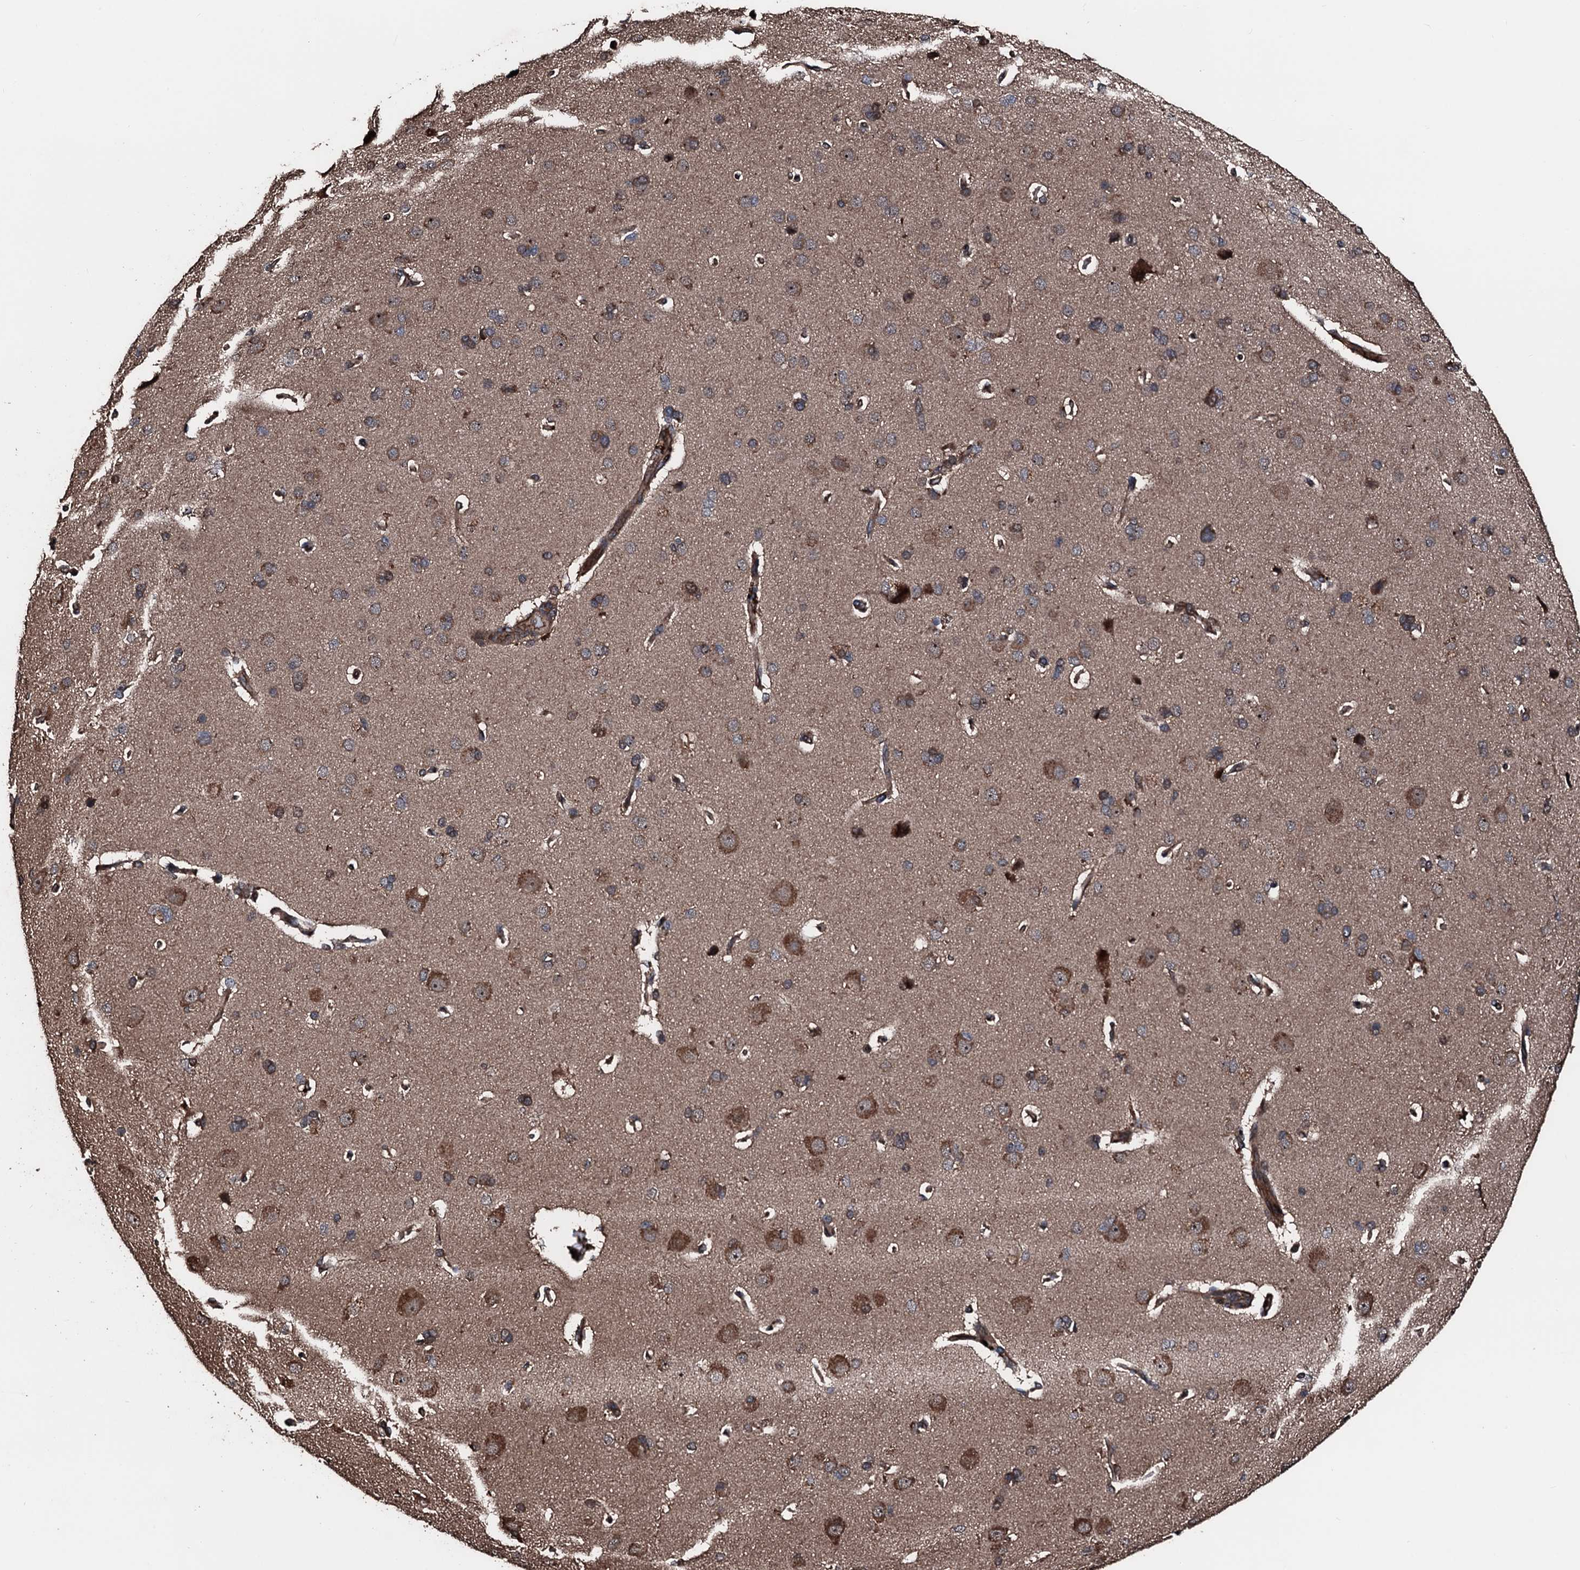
{"staining": {"intensity": "moderate", "quantity": ">75%", "location": "cytoplasmic/membranous"}, "tissue": "cerebral cortex", "cell_type": "Endothelial cells", "image_type": "normal", "snomed": [{"axis": "morphology", "description": "Normal tissue, NOS"}, {"axis": "topography", "description": "Cerebral cortex"}], "caption": "High-power microscopy captured an immunohistochemistry image of benign cerebral cortex, revealing moderate cytoplasmic/membranous expression in approximately >75% of endothelial cells.", "gene": "KIF18A", "patient": {"sex": "male", "age": 62}}